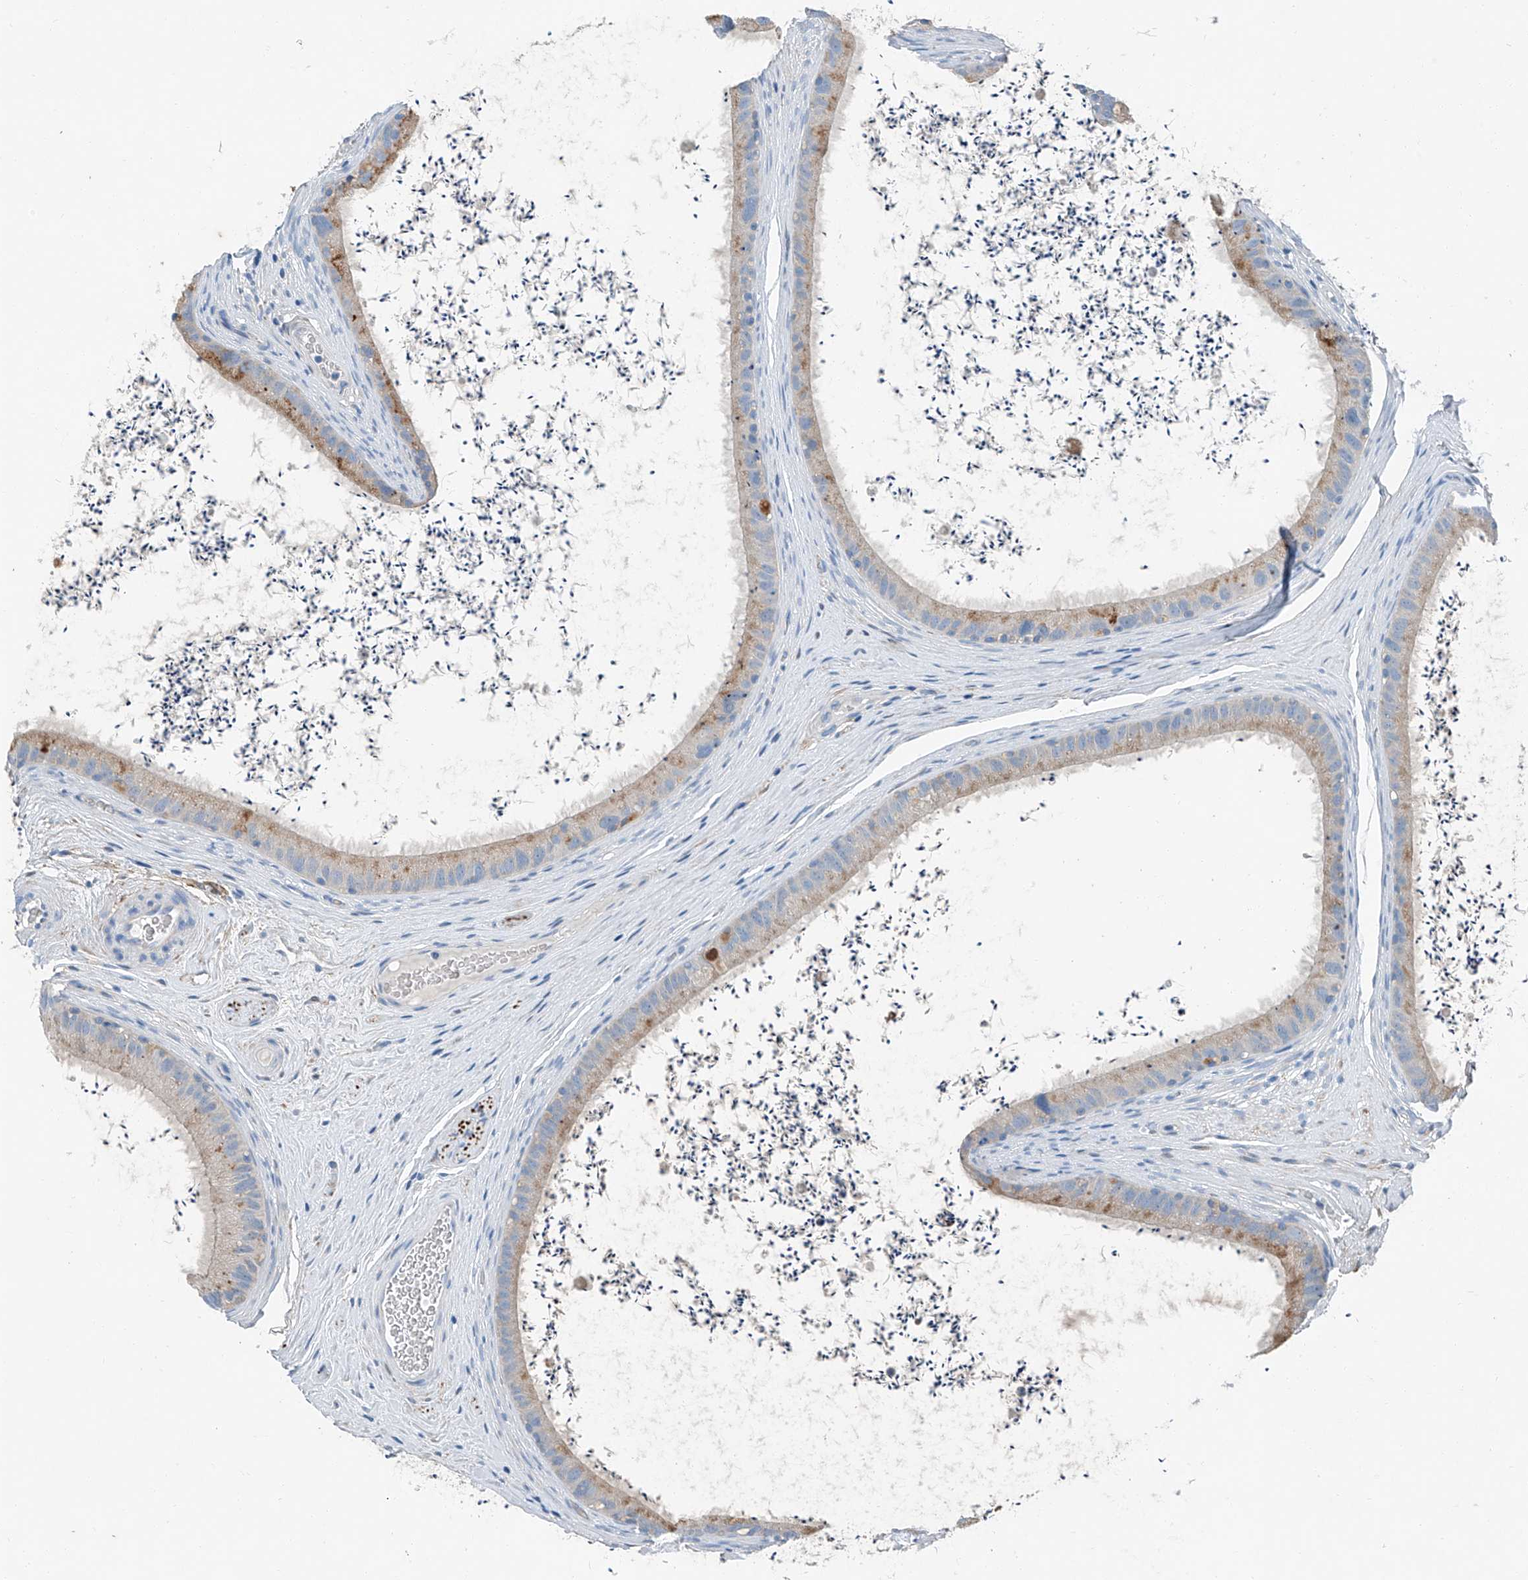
{"staining": {"intensity": "moderate", "quantity": "<25%", "location": "cytoplasmic/membranous"}, "tissue": "epididymis", "cell_type": "Glandular cells", "image_type": "normal", "snomed": [{"axis": "morphology", "description": "Normal tissue, NOS"}, {"axis": "topography", "description": "Epididymis, spermatic cord, NOS"}], "caption": "Immunohistochemical staining of benign human epididymis exhibits <25% levels of moderate cytoplasmic/membranous protein expression in about <25% of glandular cells. The staining is performed using DAB brown chromogen to label protein expression. The nuclei are counter-stained blue using hematoxylin.", "gene": "MDGA1", "patient": {"sex": "male", "age": 50}}